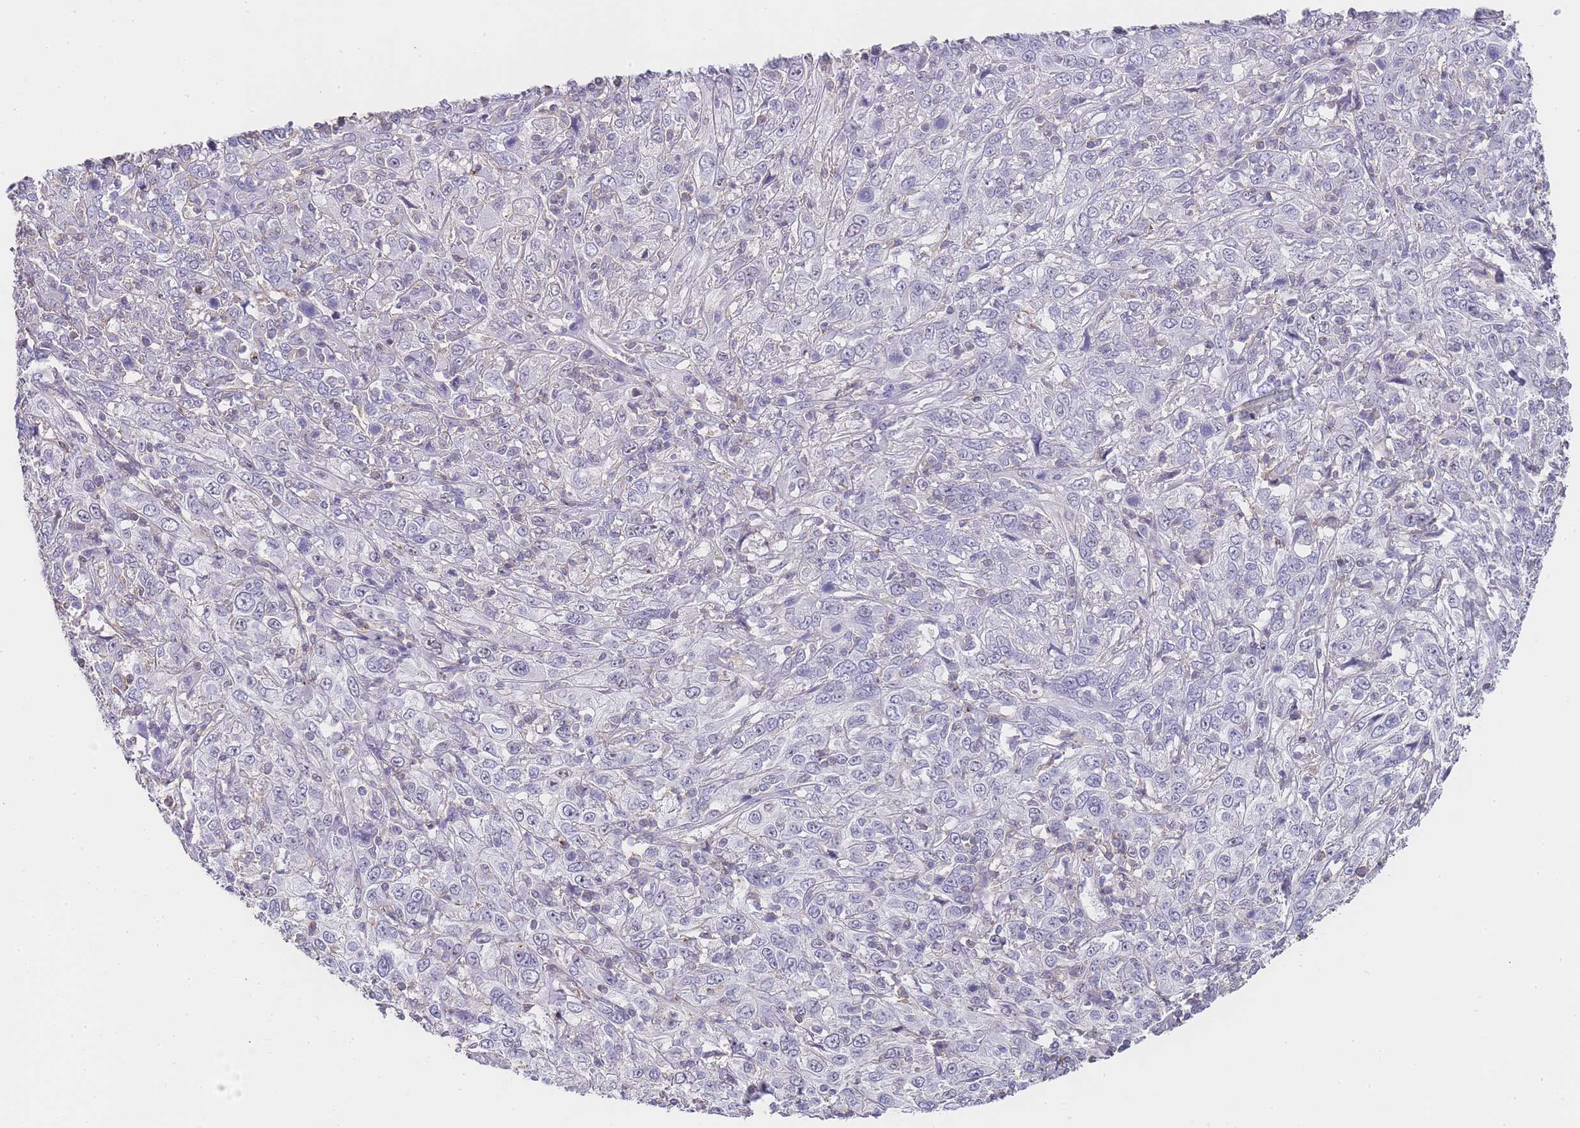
{"staining": {"intensity": "negative", "quantity": "none", "location": "none"}, "tissue": "cervical cancer", "cell_type": "Tumor cells", "image_type": "cancer", "snomed": [{"axis": "morphology", "description": "Squamous cell carcinoma, NOS"}, {"axis": "topography", "description": "Cervix"}], "caption": "Immunohistochemistry image of human cervical cancer stained for a protein (brown), which exhibits no expression in tumor cells.", "gene": "NOP14", "patient": {"sex": "female", "age": 46}}